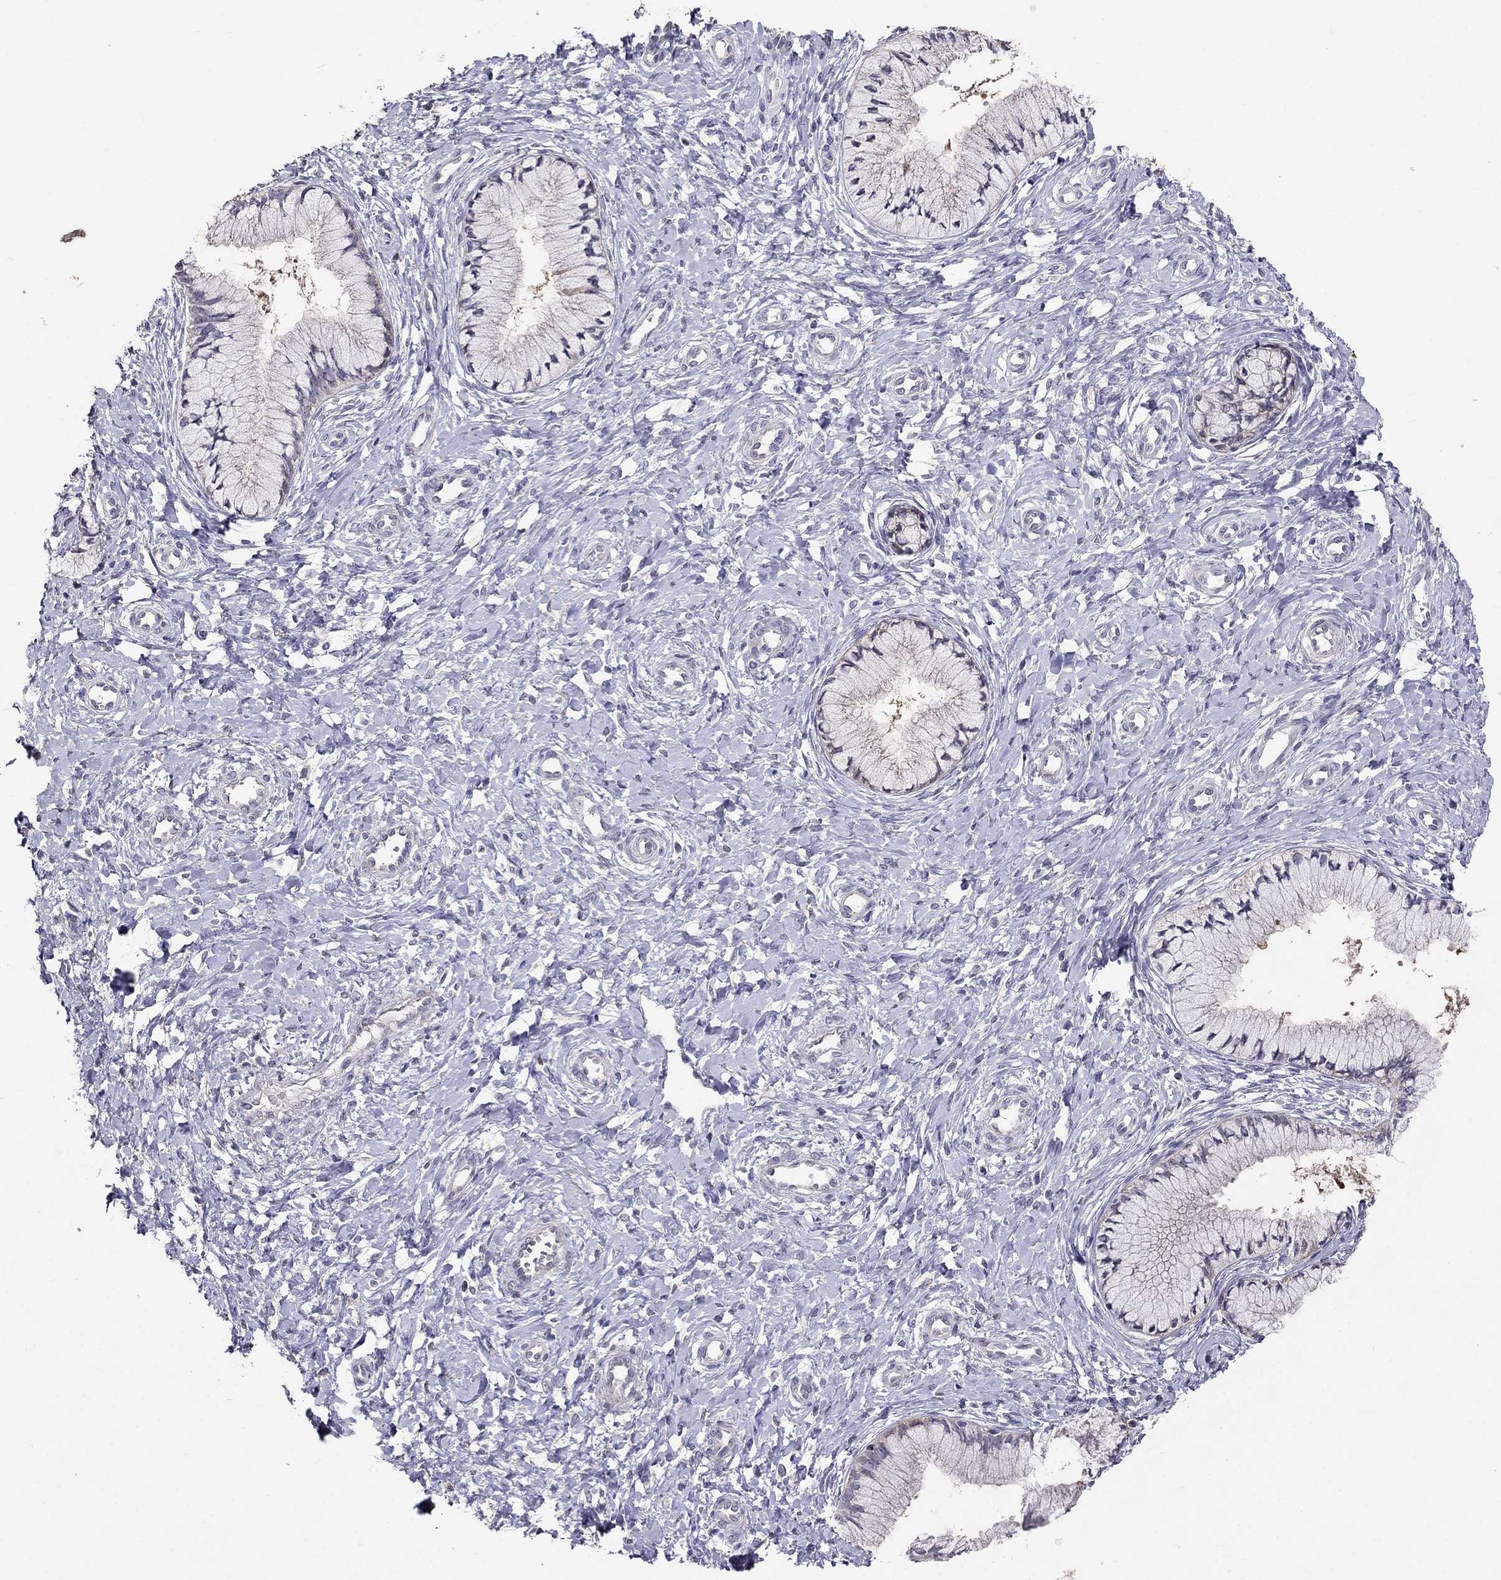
{"staining": {"intensity": "negative", "quantity": "none", "location": "none"}, "tissue": "cervix", "cell_type": "Glandular cells", "image_type": "normal", "snomed": [{"axis": "morphology", "description": "Normal tissue, NOS"}, {"axis": "topography", "description": "Cervix"}], "caption": "Immunohistochemistry image of normal cervix: human cervix stained with DAB demonstrates no significant protein positivity in glandular cells. Brightfield microscopy of immunohistochemistry (IHC) stained with DAB (brown) and hematoxylin (blue), captured at high magnification.", "gene": "MAGEB4", "patient": {"sex": "female", "age": 37}}